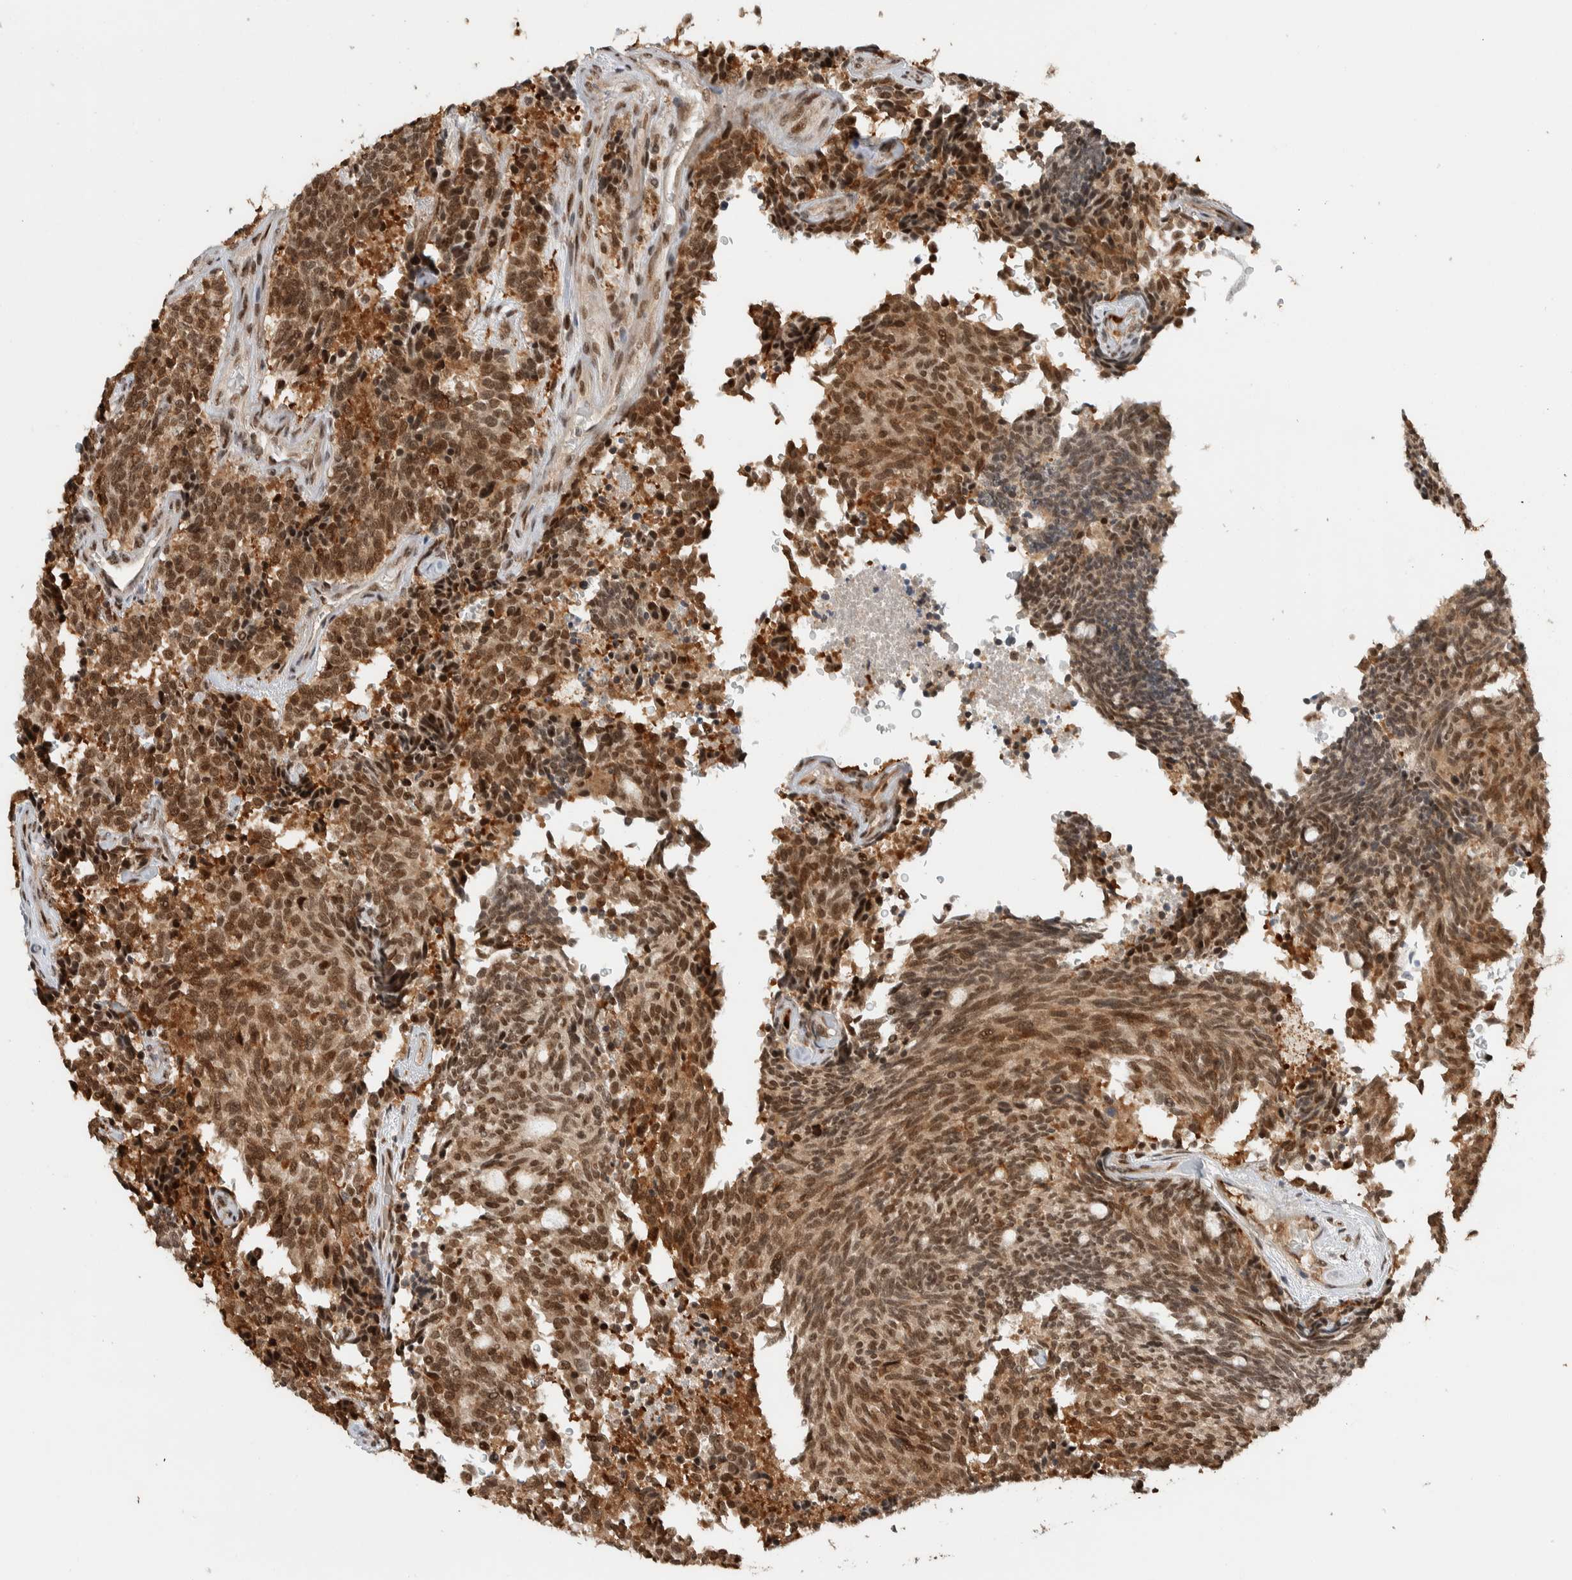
{"staining": {"intensity": "moderate", "quantity": ">75%", "location": "cytoplasmic/membranous,nuclear"}, "tissue": "carcinoid", "cell_type": "Tumor cells", "image_type": "cancer", "snomed": [{"axis": "morphology", "description": "Carcinoid, malignant, NOS"}, {"axis": "topography", "description": "Pancreas"}], "caption": "Moderate cytoplasmic/membranous and nuclear expression for a protein is seen in approximately >75% of tumor cells of malignant carcinoid using IHC.", "gene": "TNRC18", "patient": {"sex": "female", "age": 54}}